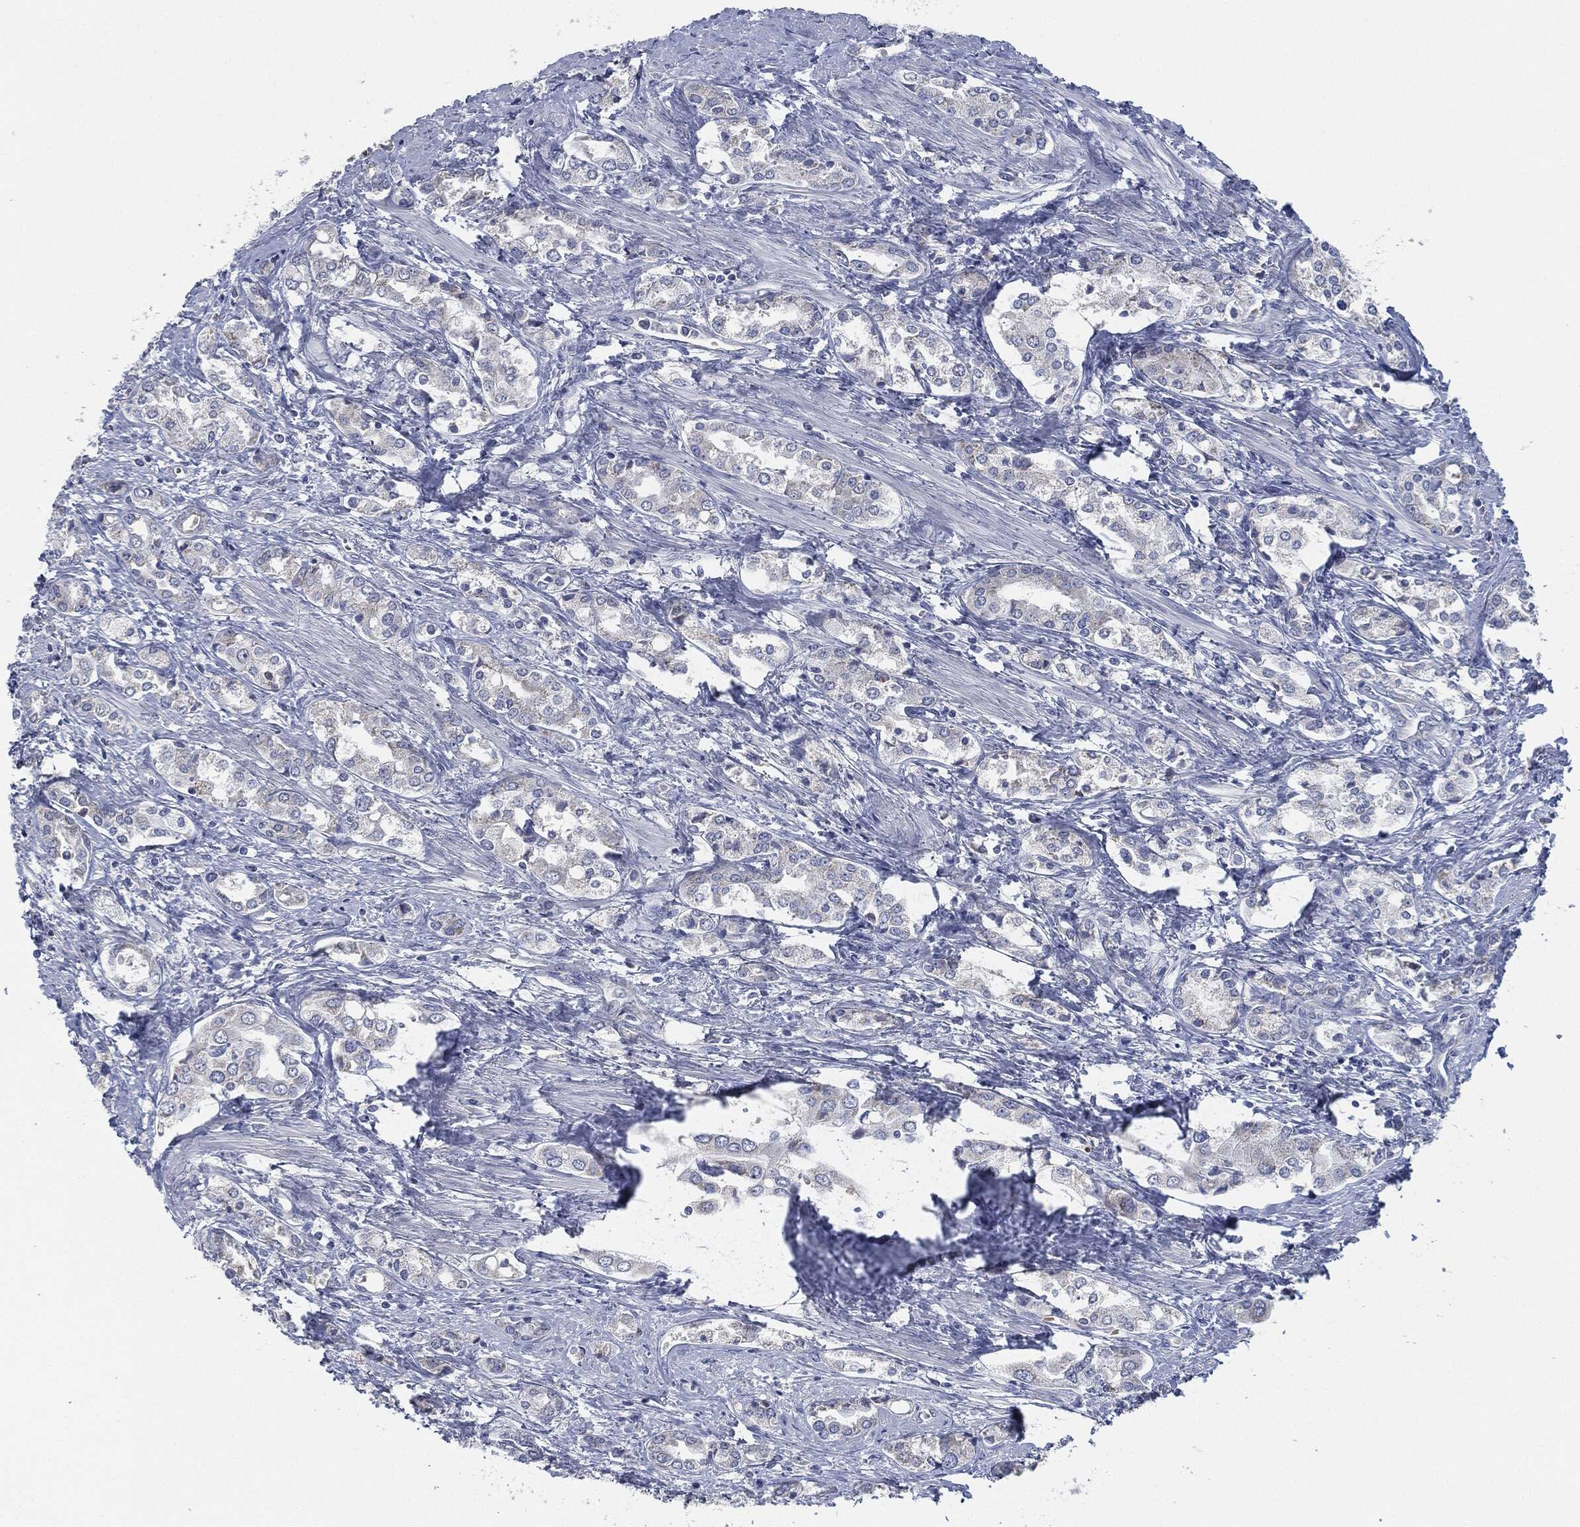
{"staining": {"intensity": "negative", "quantity": "none", "location": "none"}, "tissue": "prostate cancer", "cell_type": "Tumor cells", "image_type": "cancer", "snomed": [{"axis": "morphology", "description": "Adenocarcinoma, NOS"}, {"axis": "topography", "description": "Prostate and seminal vesicle, NOS"}, {"axis": "topography", "description": "Prostate"}], "caption": "A photomicrograph of prostate cancer stained for a protein demonstrates no brown staining in tumor cells.", "gene": "SIGLEC9", "patient": {"sex": "male", "age": 62}}